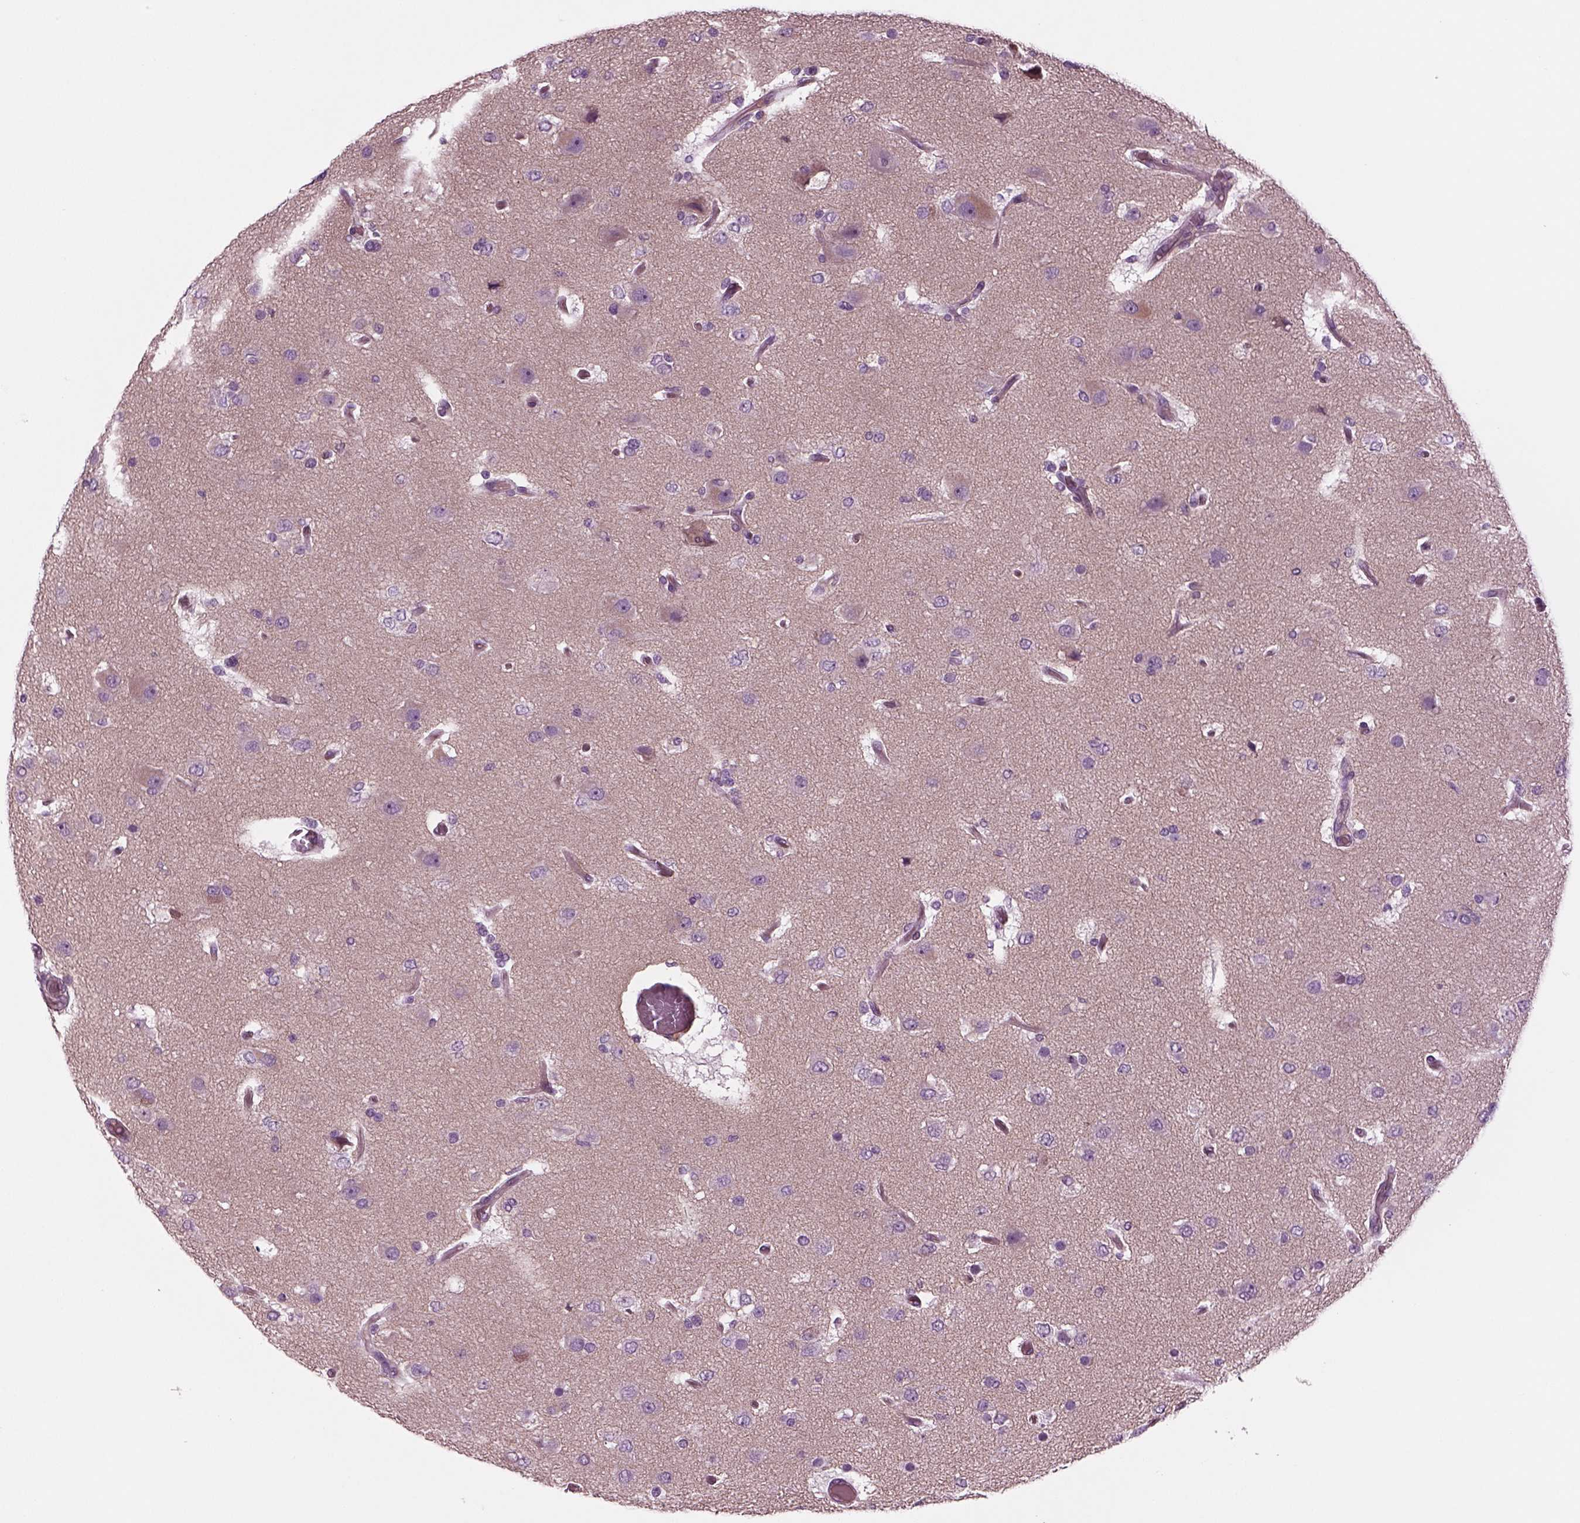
{"staining": {"intensity": "negative", "quantity": "none", "location": "none"}, "tissue": "glioma", "cell_type": "Tumor cells", "image_type": "cancer", "snomed": [{"axis": "morphology", "description": "Glioma, malignant, High grade"}, {"axis": "topography", "description": "Brain"}], "caption": "IHC of human malignant glioma (high-grade) demonstrates no positivity in tumor cells.", "gene": "SLC2A3", "patient": {"sex": "female", "age": 63}}